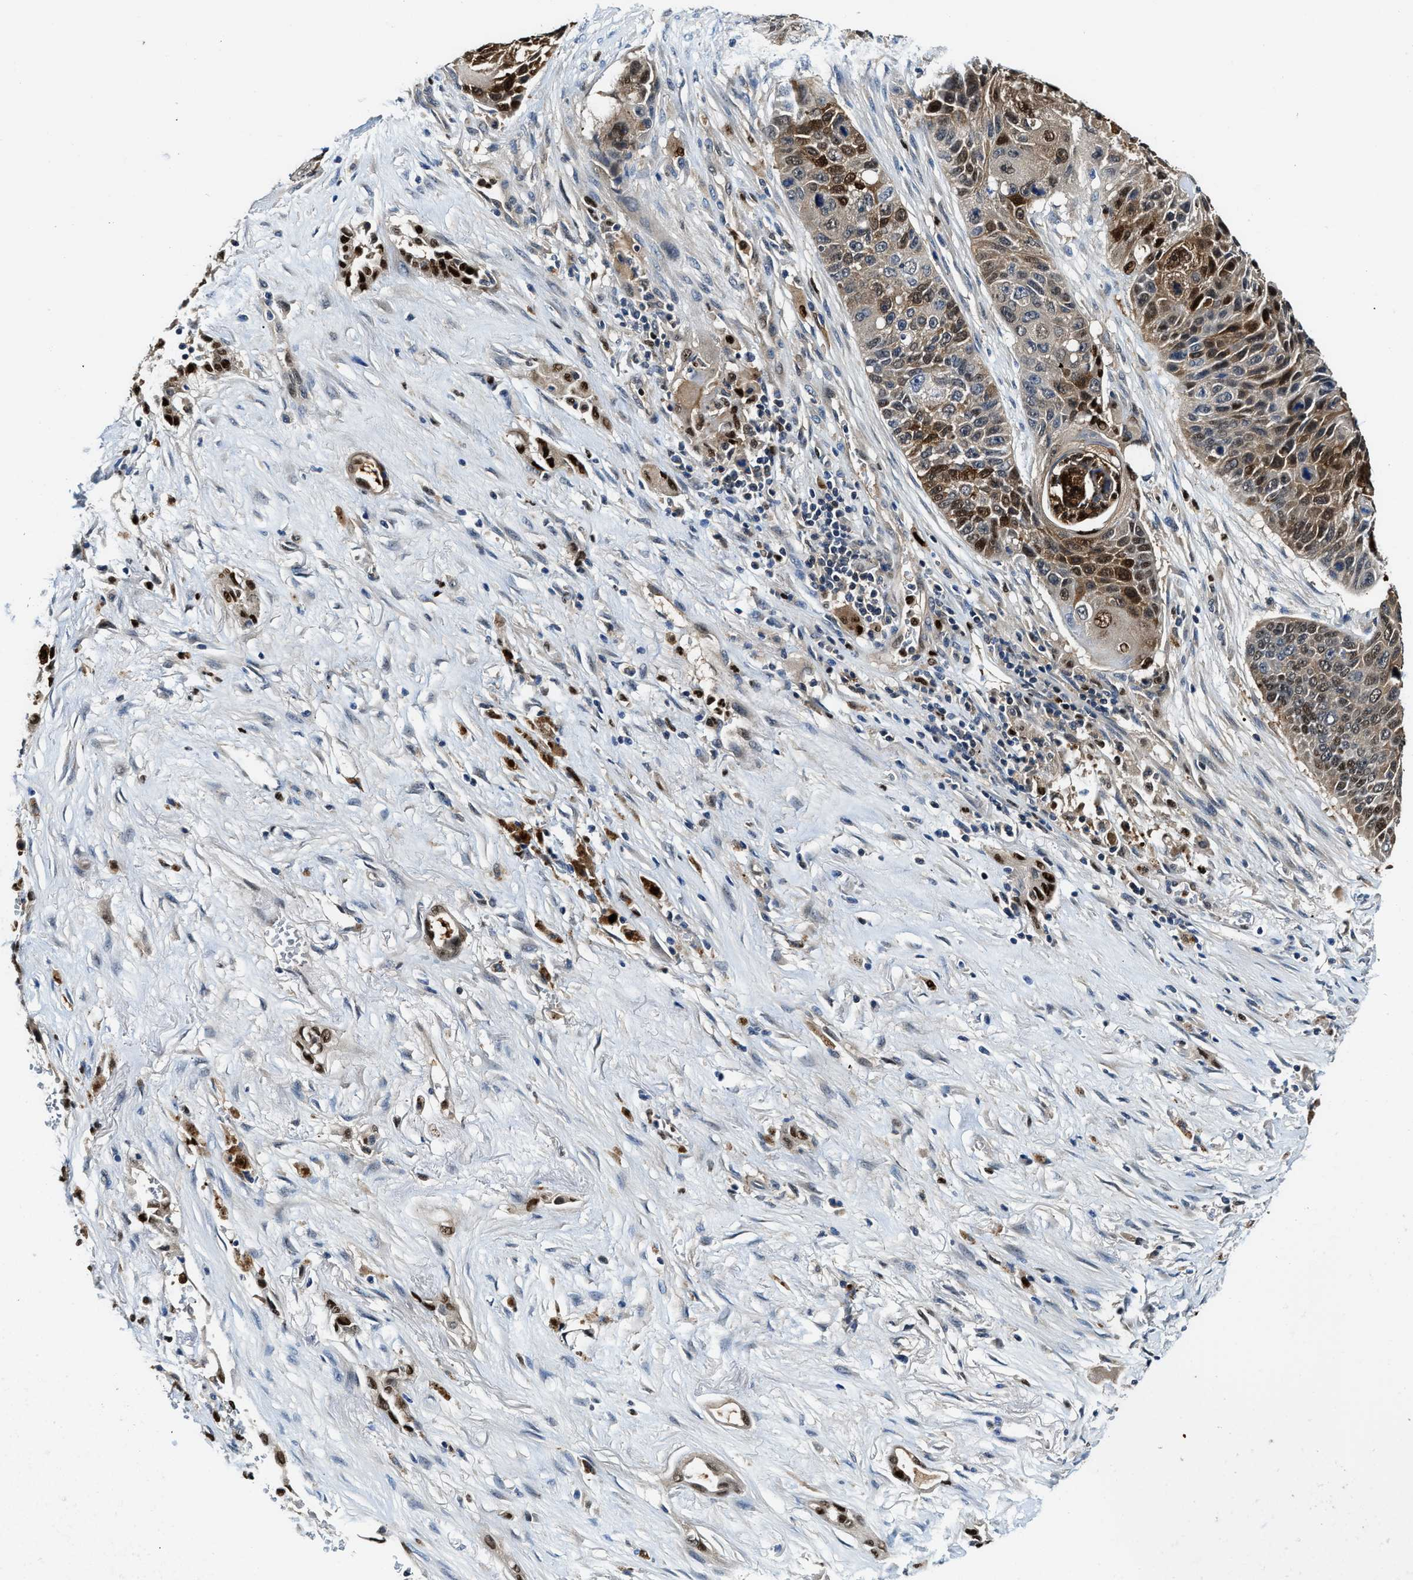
{"staining": {"intensity": "moderate", "quantity": "25%-75%", "location": "cytoplasmic/membranous,nuclear"}, "tissue": "lung cancer", "cell_type": "Tumor cells", "image_type": "cancer", "snomed": [{"axis": "morphology", "description": "Squamous cell carcinoma, NOS"}, {"axis": "topography", "description": "Lung"}], "caption": "The image shows a brown stain indicating the presence of a protein in the cytoplasmic/membranous and nuclear of tumor cells in lung squamous cell carcinoma.", "gene": "LTA4H", "patient": {"sex": "male", "age": 61}}